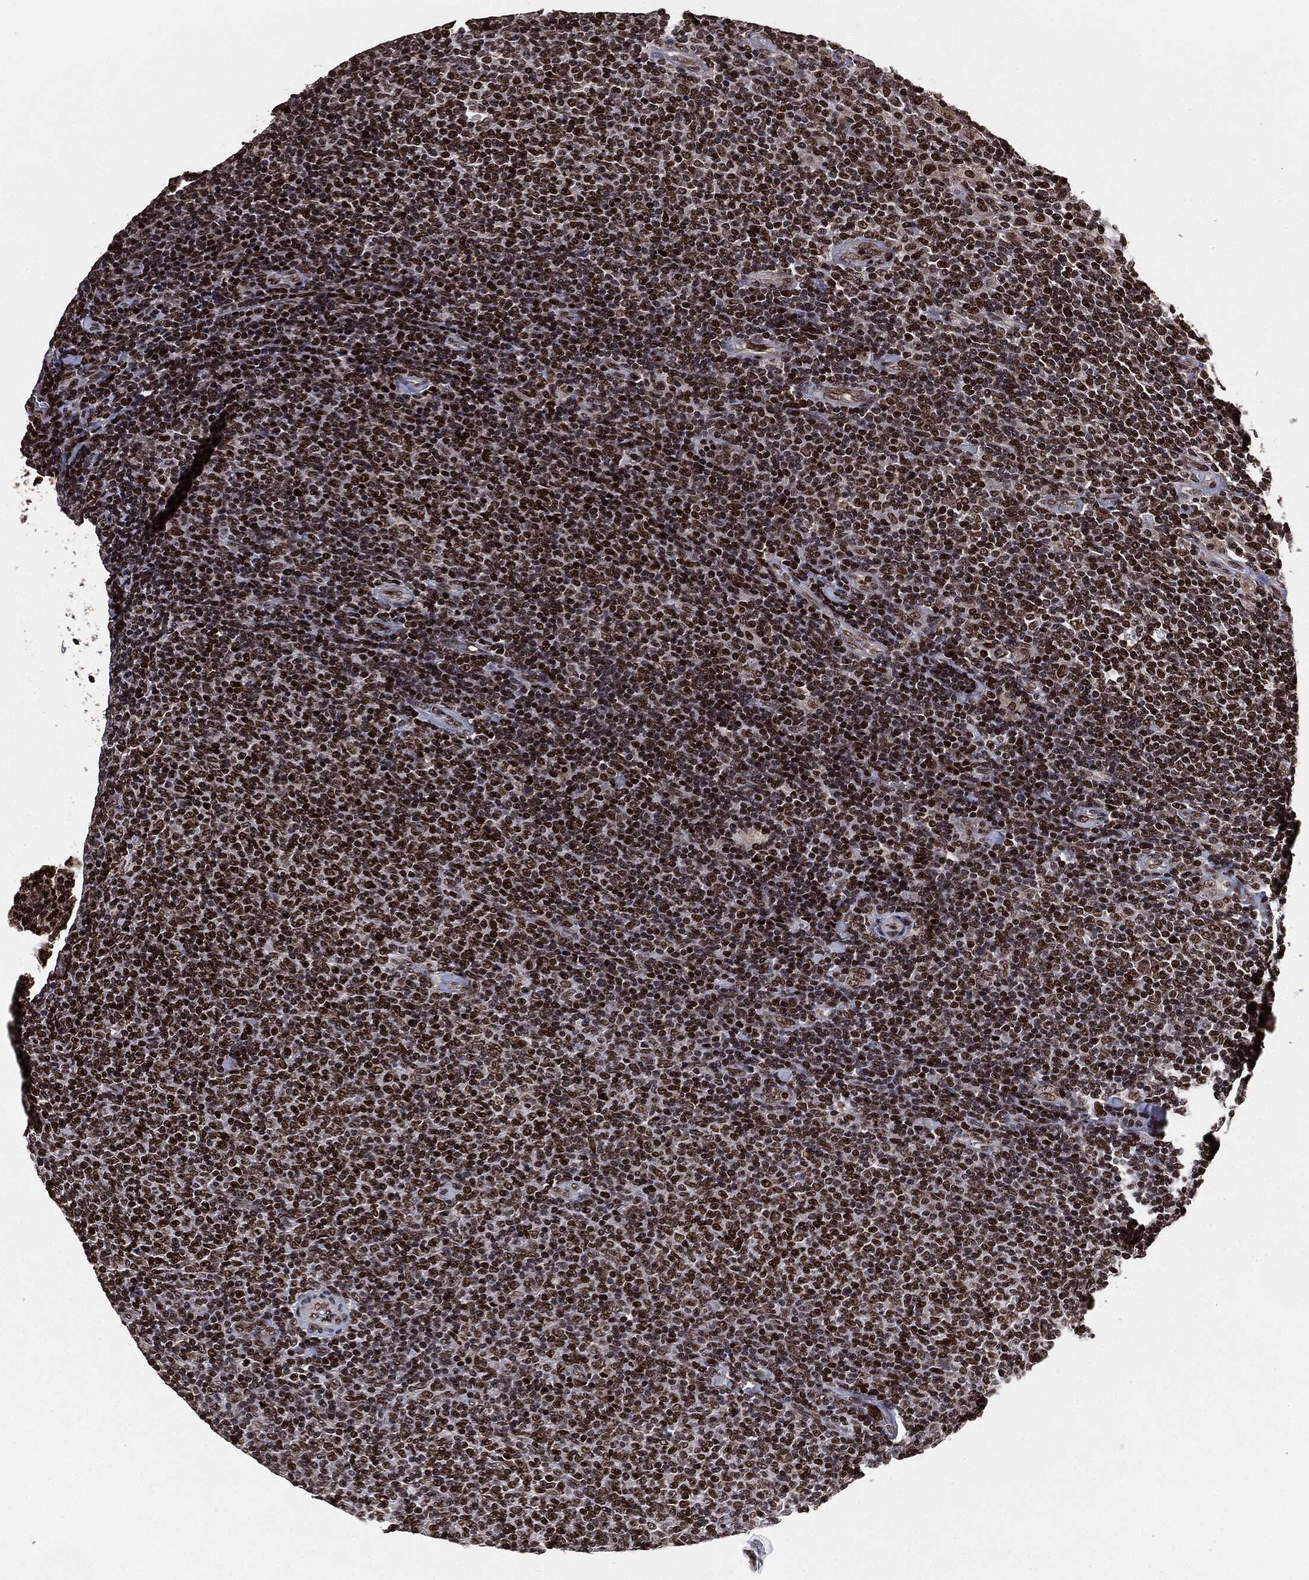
{"staining": {"intensity": "strong", "quantity": ">75%", "location": "nuclear"}, "tissue": "lymphoma", "cell_type": "Tumor cells", "image_type": "cancer", "snomed": [{"axis": "morphology", "description": "Malignant lymphoma, non-Hodgkin's type, Low grade"}, {"axis": "topography", "description": "Lymph node"}], "caption": "High-magnification brightfield microscopy of low-grade malignant lymphoma, non-Hodgkin's type stained with DAB (brown) and counterstained with hematoxylin (blue). tumor cells exhibit strong nuclear staining is appreciated in about>75% of cells.", "gene": "DVL2", "patient": {"sex": "male", "age": 52}}